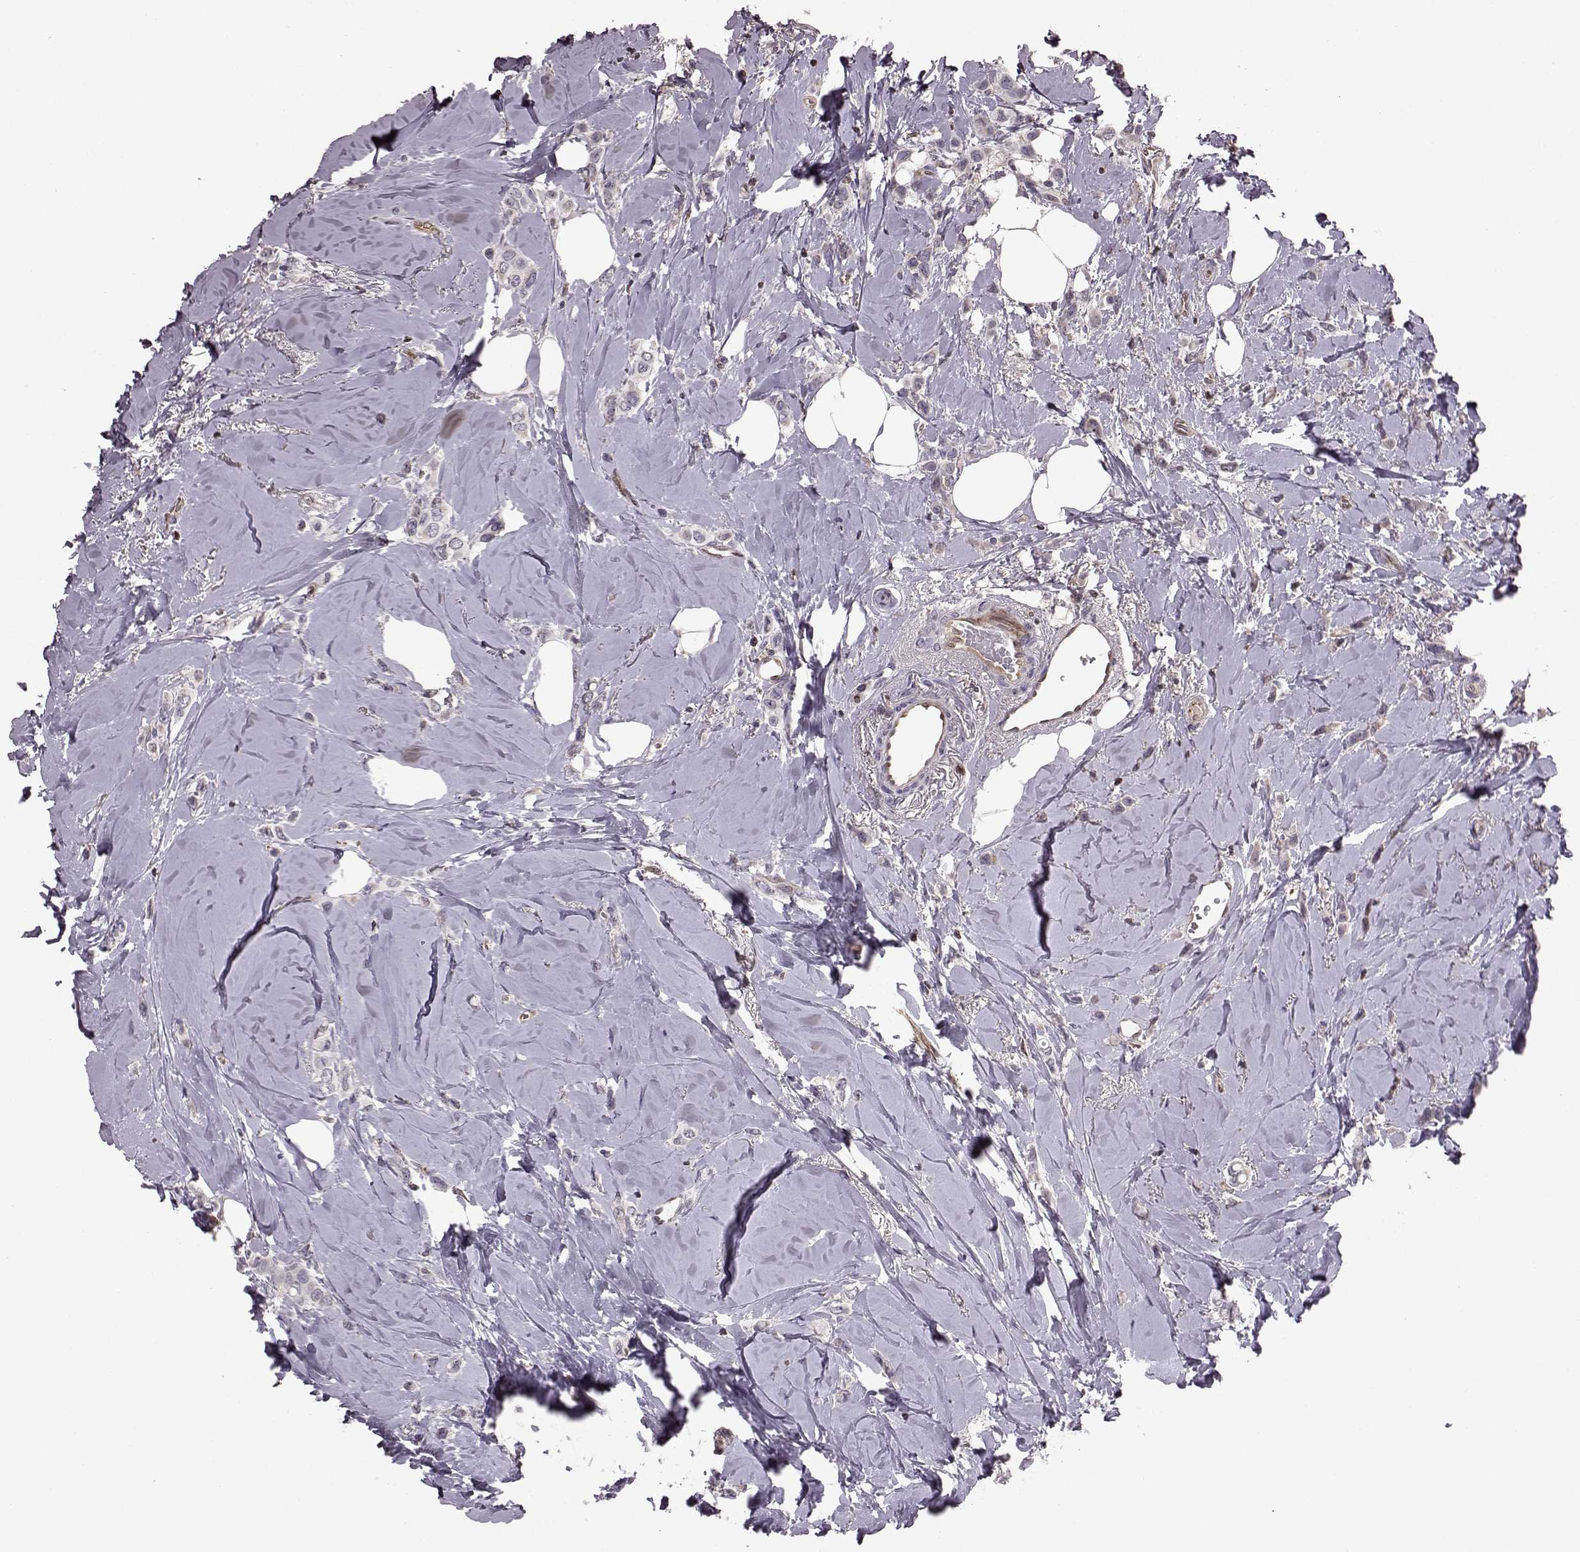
{"staining": {"intensity": "negative", "quantity": "none", "location": "none"}, "tissue": "breast cancer", "cell_type": "Tumor cells", "image_type": "cancer", "snomed": [{"axis": "morphology", "description": "Lobular carcinoma"}, {"axis": "topography", "description": "Breast"}], "caption": "Immunohistochemistry micrograph of breast cancer stained for a protein (brown), which exhibits no expression in tumor cells.", "gene": "CDC42SE1", "patient": {"sex": "female", "age": 66}}